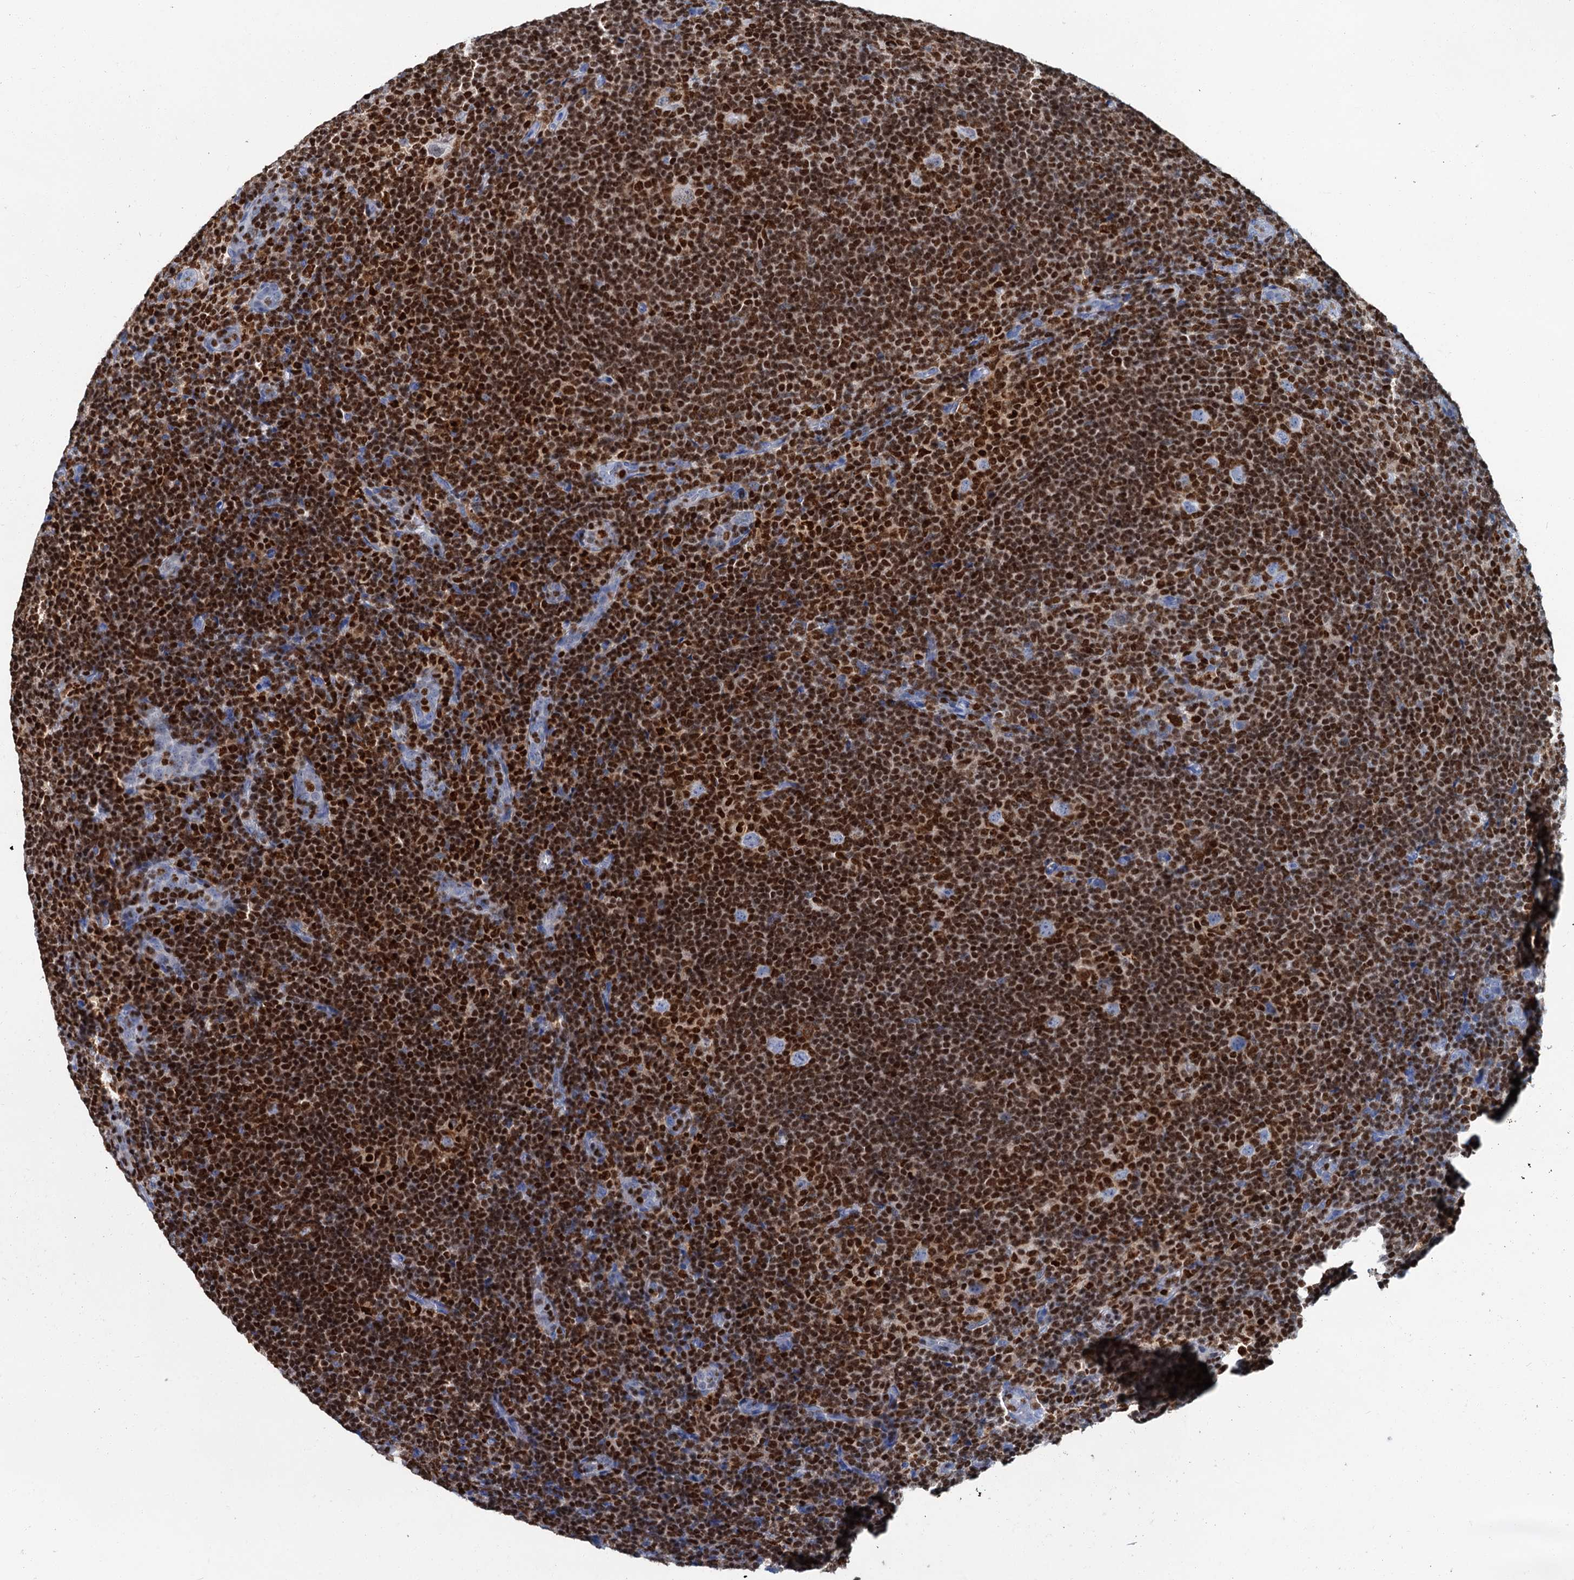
{"staining": {"intensity": "moderate", "quantity": "<25%", "location": "nuclear"}, "tissue": "lymphoma", "cell_type": "Tumor cells", "image_type": "cancer", "snomed": [{"axis": "morphology", "description": "Hodgkin's disease, NOS"}, {"axis": "topography", "description": "Lymph node"}], "caption": "Protein analysis of lymphoma tissue reveals moderate nuclear positivity in approximately <25% of tumor cells. (DAB (3,3'-diaminobenzidine) IHC, brown staining for protein, blue staining for nuclei).", "gene": "CELF2", "patient": {"sex": "female", "age": 57}}